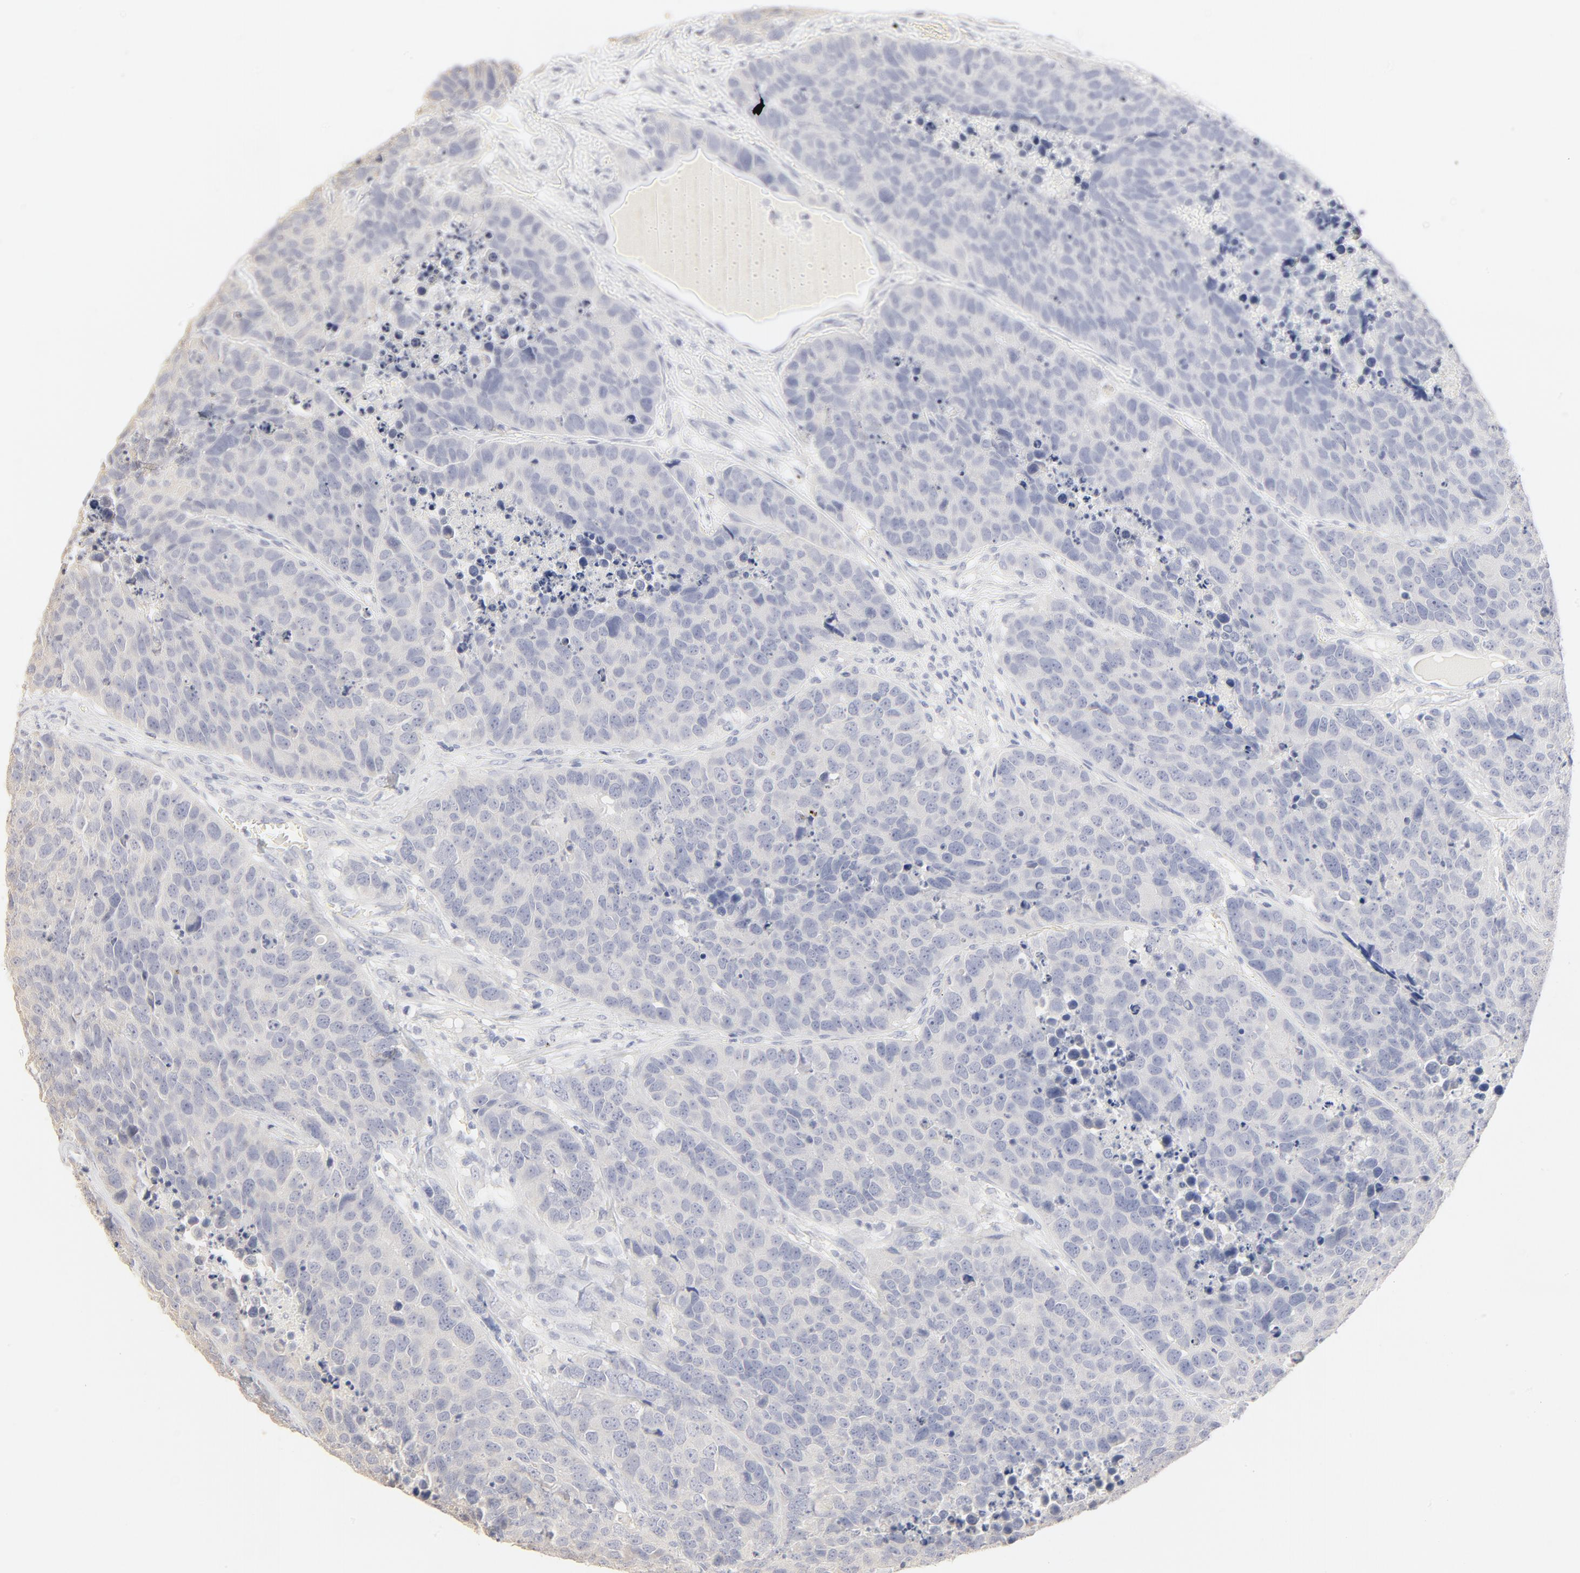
{"staining": {"intensity": "negative", "quantity": "none", "location": "none"}, "tissue": "carcinoid", "cell_type": "Tumor cells", "image_type": "cancer", "snomed": [{"axis": "morphology", "description": "Carcinoid, malignant, NOS"}, {"axis": "topography", "description": "Lung"}], "caption": "IHC image of human carcinoid stained for a protein (brown), which exhibits no expression in tumor cells.", "gene": "FCGBP", "patient": {"sex": "male", "age": 60}}